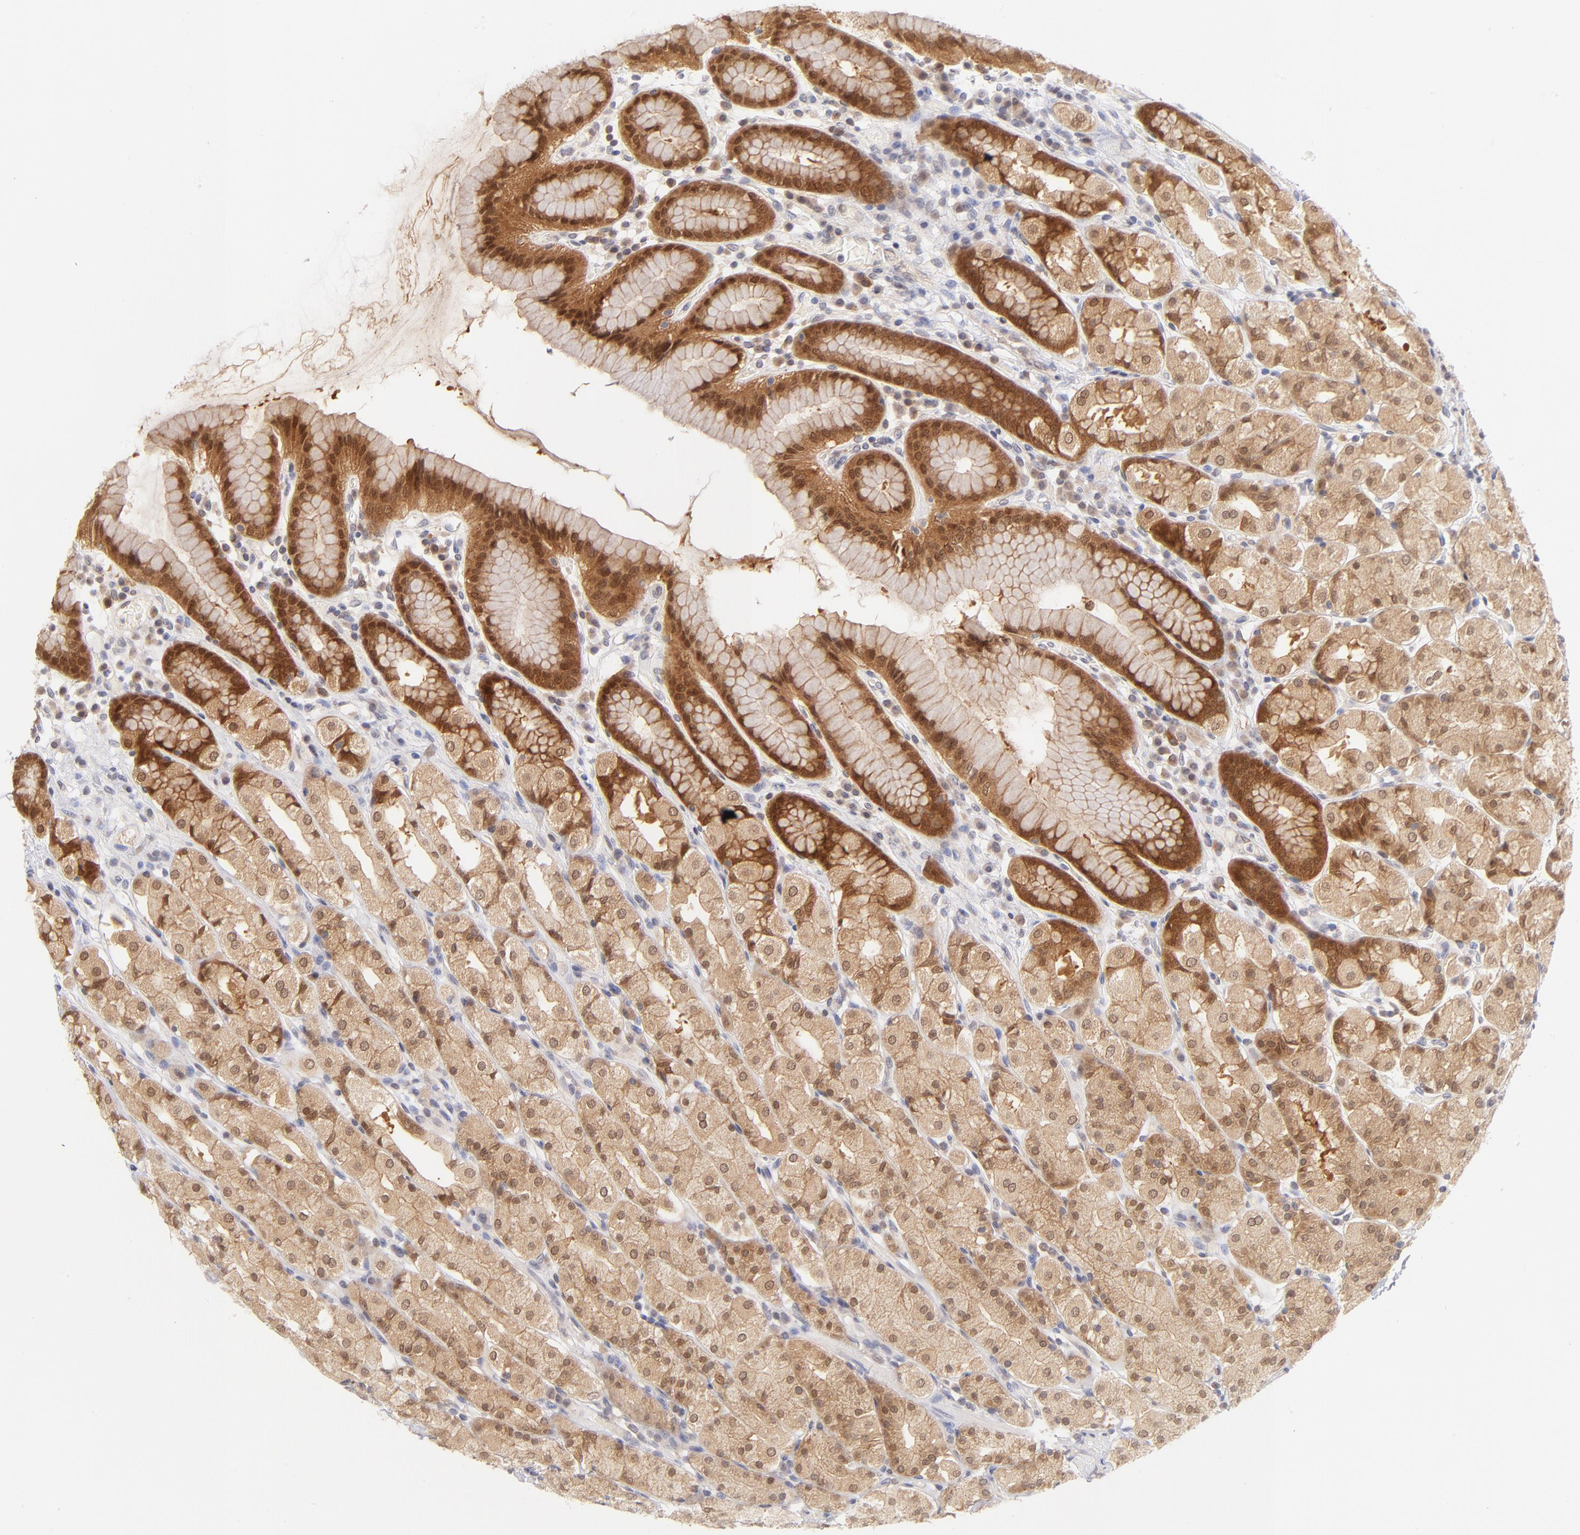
{"staining": {"intensity": "moderate", "quantity": ">75%", "location": "cytoplasmic/membranous,nuclear"}, "tissue": "stomach", "cell_type": "Glandular cells", "image_type": "normal", "snomed": [{"axis": "morphology", "description": "Normal tissue, NOS"}, {"axis": "topography", "description": "Stomach, upper"}], "caption": "Glandular cells display medium levels of moderate cytoplasmic/membranous,nuclear positivity in approximately >75% of cells in benign stomach.", "gene": "CASP6", "patient": {"sex": "male", "age": 68}}